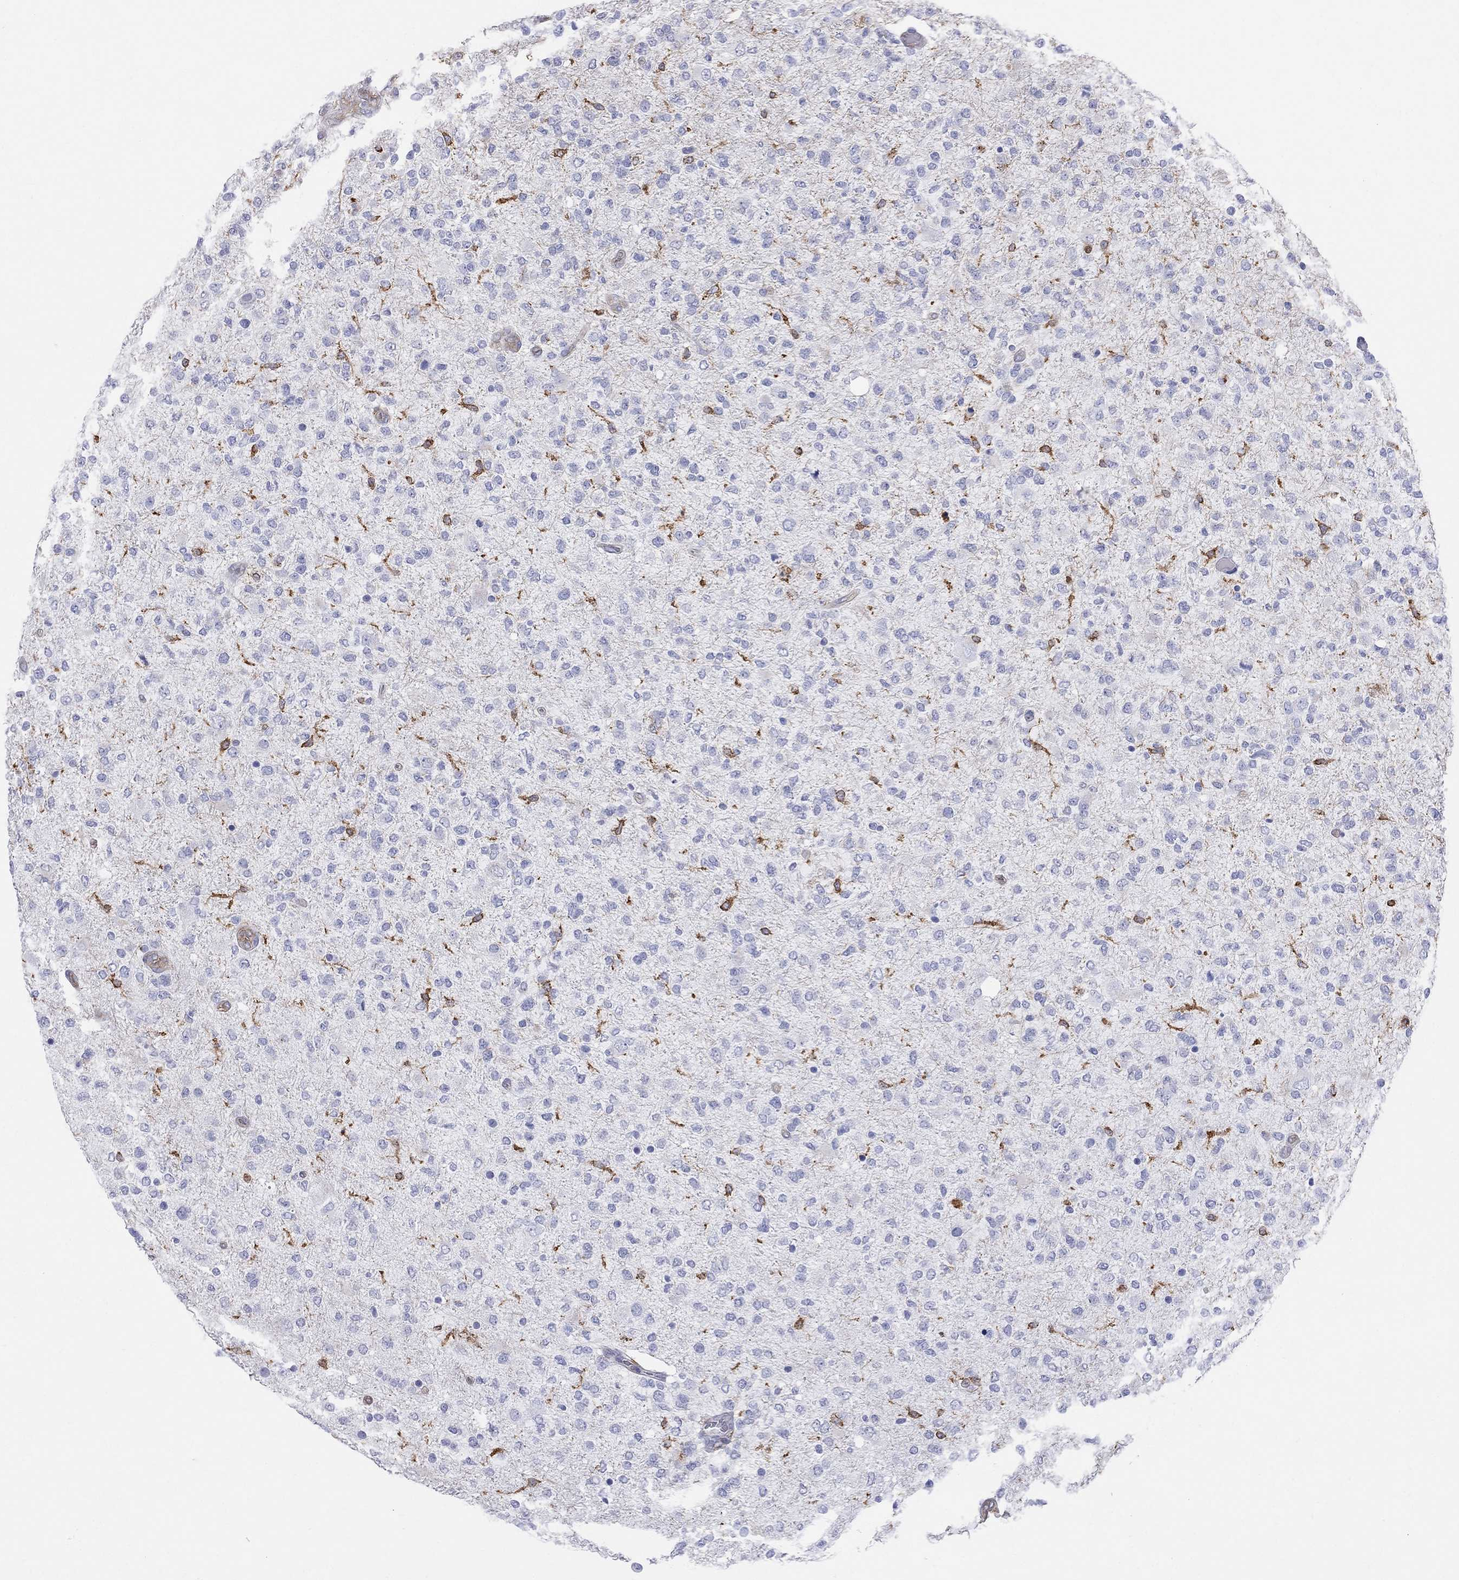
{"staining": {"intensity": "negative", "quantity": "none", "location": "none"}, "tissue": "glioma", "cell_type": "Tumor cells", "image_type": "cancer", "snomed": [{"axis": "morphology", "description": "Glioma, malignant, High grade"}, {"axis": "topography", "description": "Cerebral cortex"}], "caption": "Tumor cells are negative for brown protein staining in glioma.", "gene": "ABI3", "patient": {"sex": "male", "age": 70}}